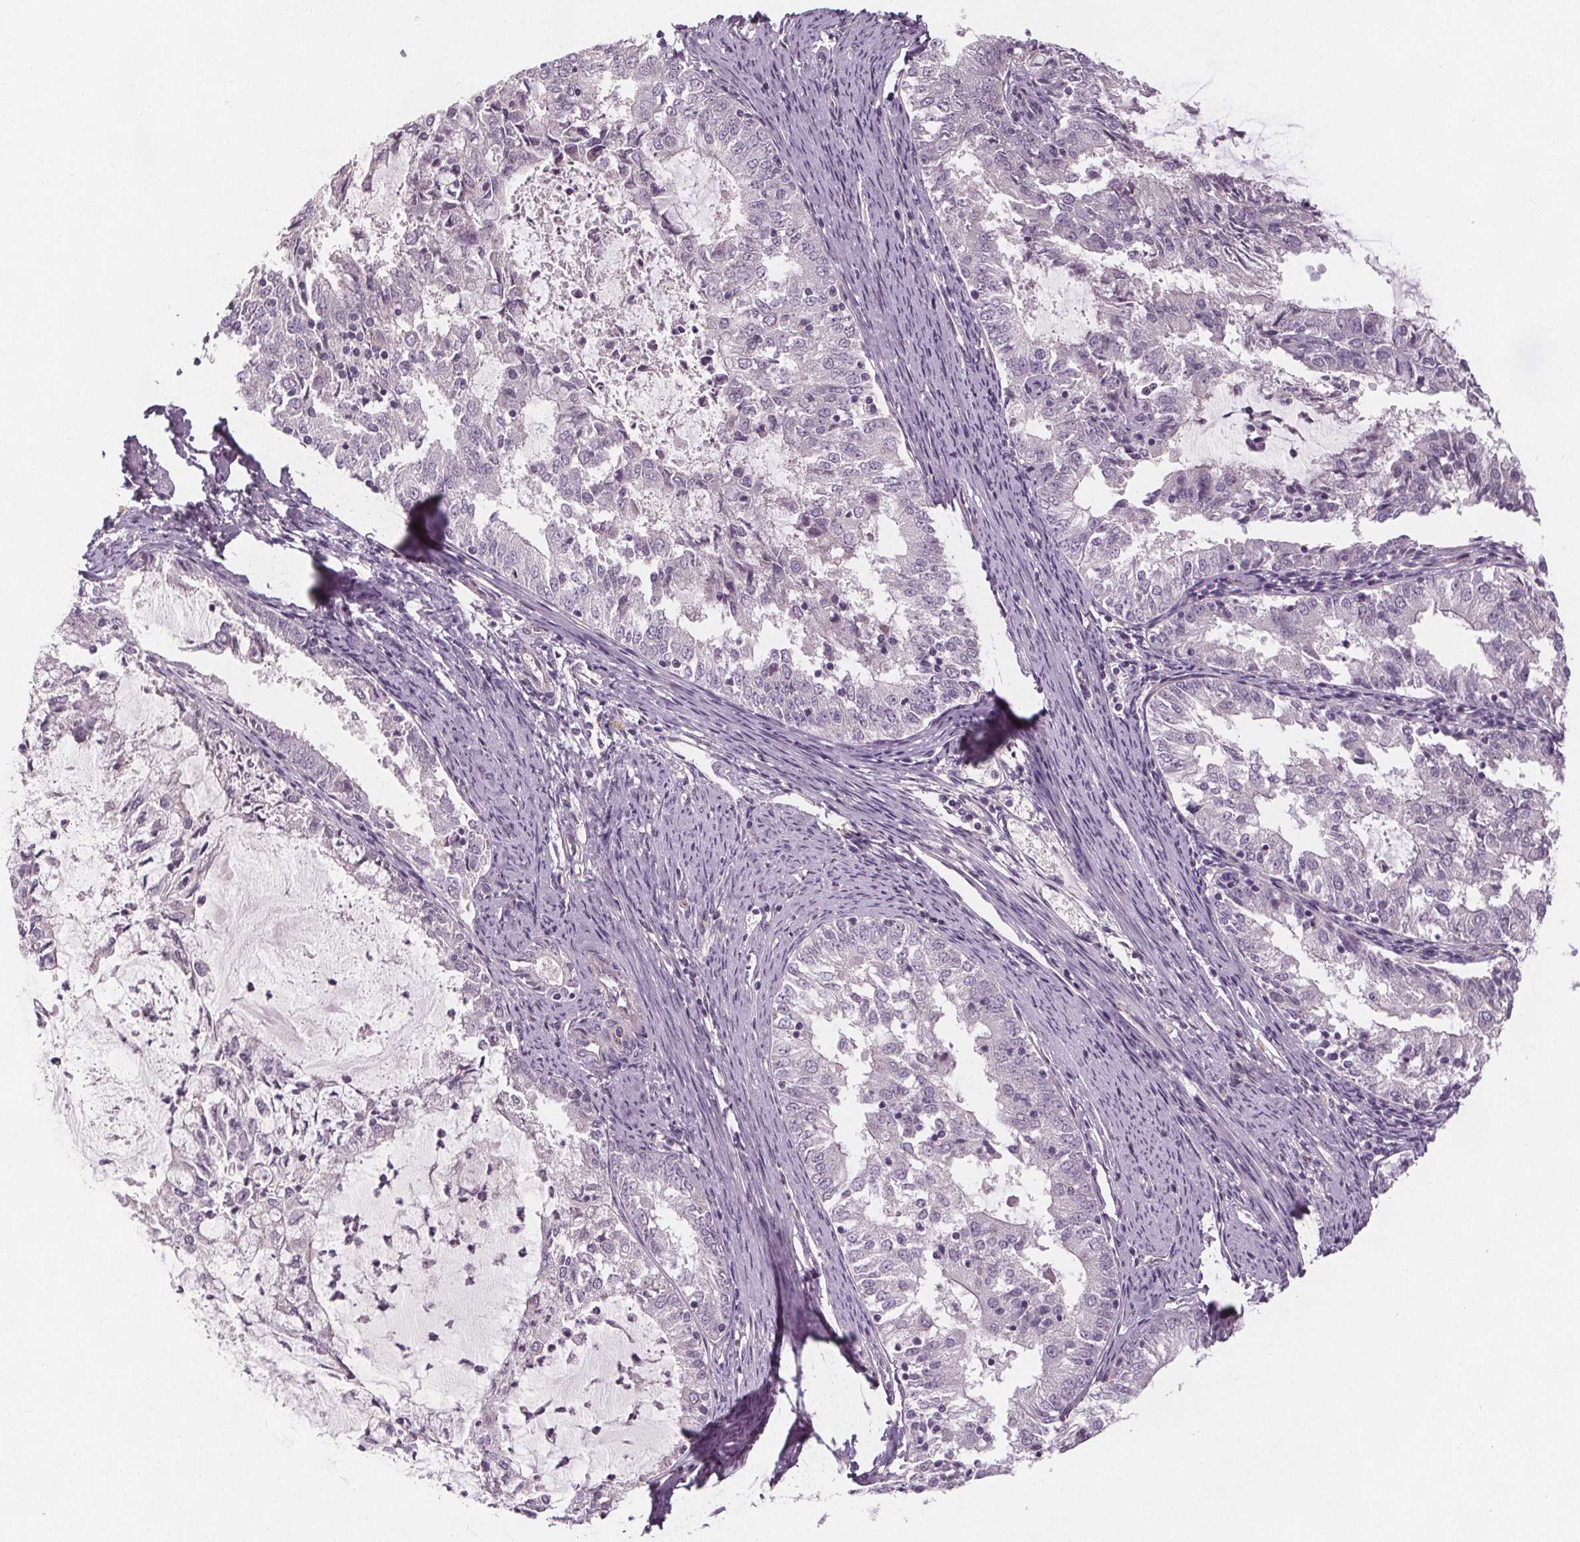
{"staining": {"intensity": "negative", "quantity": "none", "location": "none"}, "tissue": "endometrial cancer", "cell_type": "Tumor cells", "image_type": "cancer", "snomed": [{"axis": "morphology", "description": "Adenocarcinoma, NOS"}, {"axis": "topography", "description": "Endometrium"}], "caption": "Protein analysis of endometrial cancer shows no significant positivity in tumor cells. (Stains: DAB (3,3'-diaminobenzidine) immunohistochemistry with hematoxylin counter stain, Microscopy: brightfield microscopy at high magnification).", "gene": "VNN1", "patient": {"sex": "female", "age": 57}}